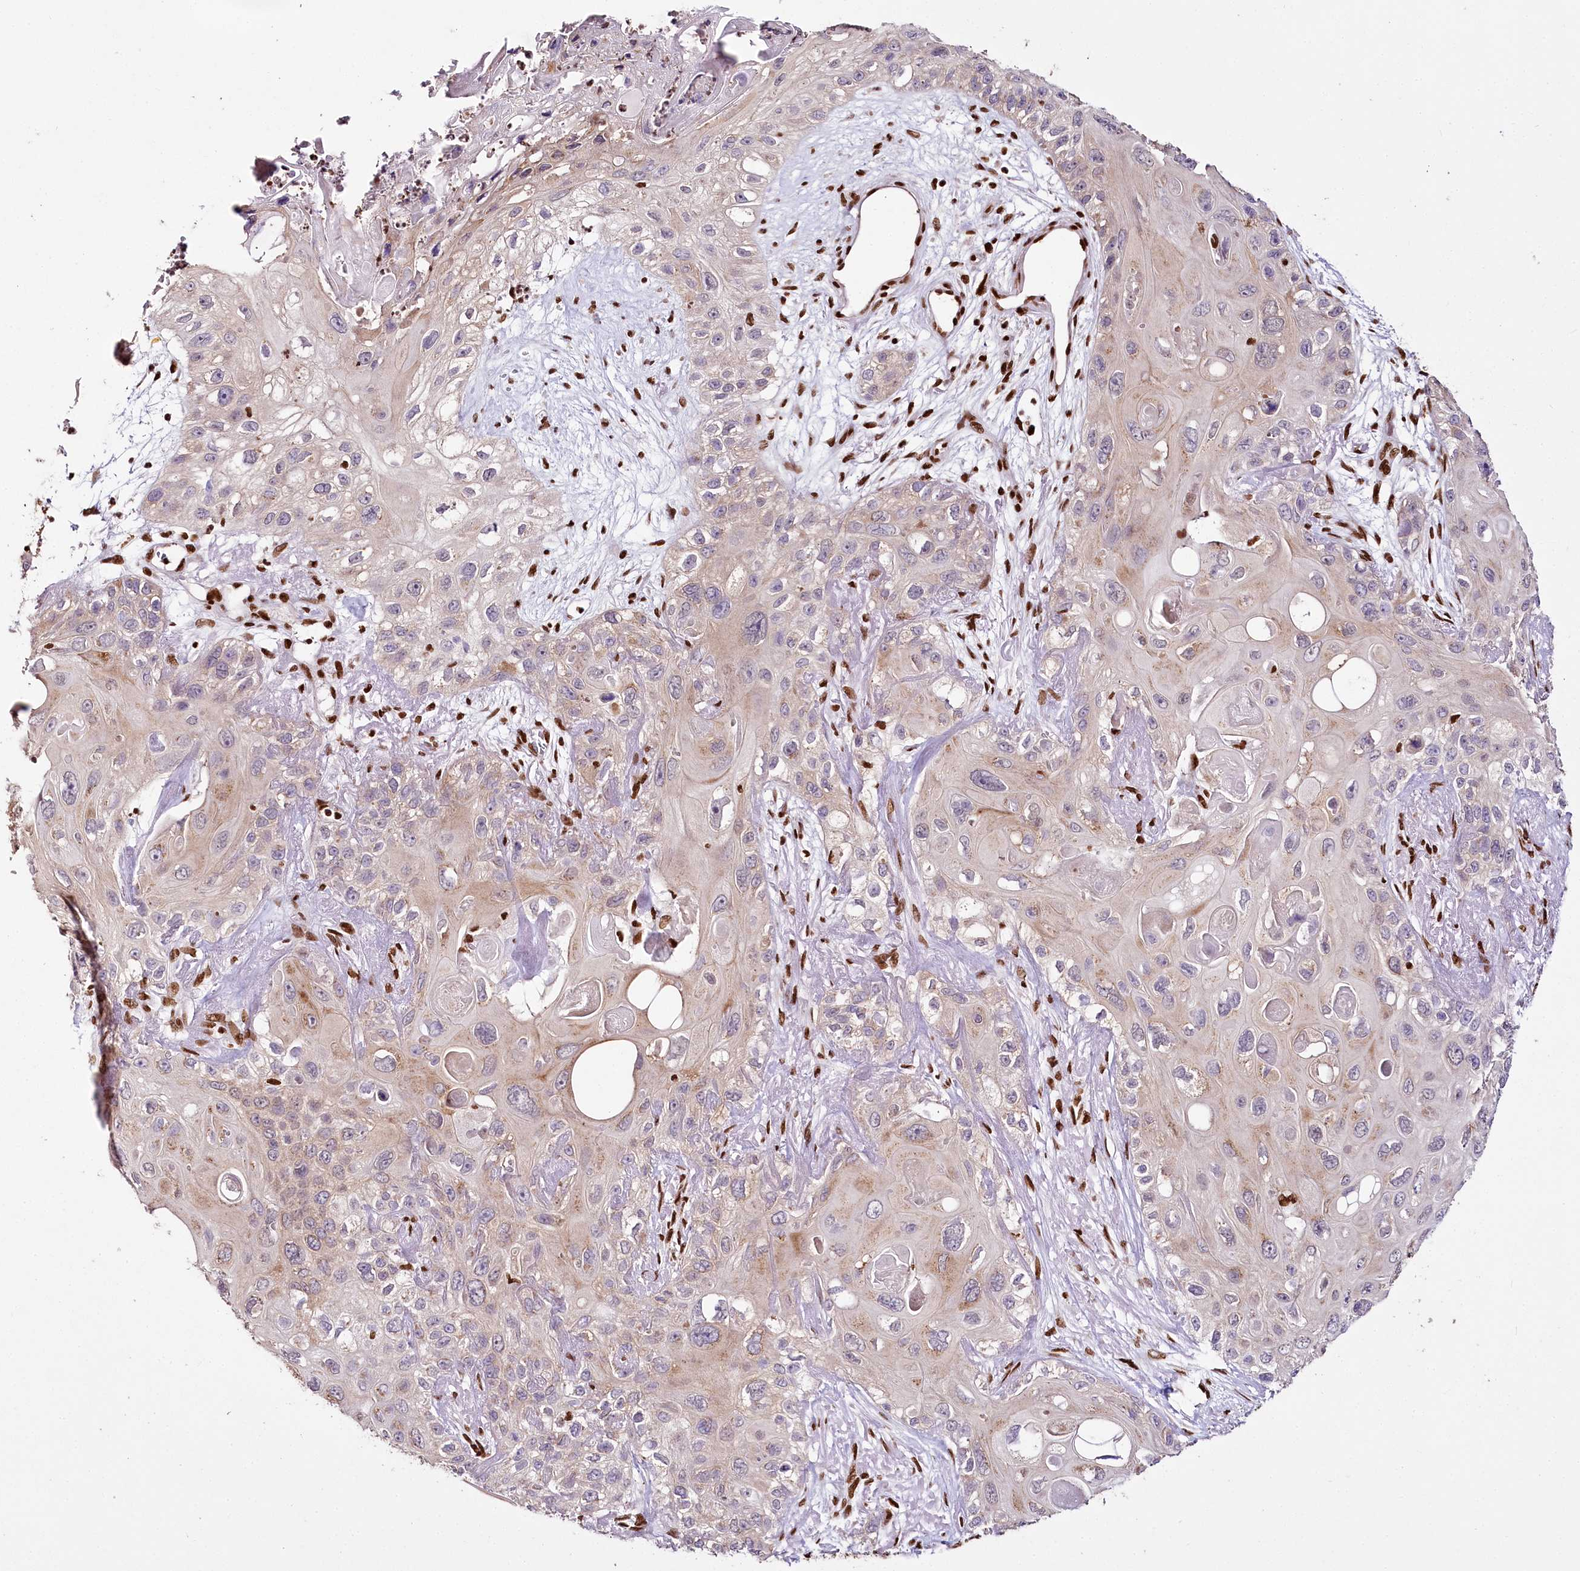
{"staining": {"intensity": "moderate", "quantity": "<25%", "location": "cytoplasmic/membranous"}, "tissue": "skin cancer", "cell_type": "Tumor cells", "image_type": "cancer", "snomed": [{"axis": "morphology", "description": "Normal tissue, NOS"}, {"axis": "morphology", "description": "Squamous cell carcinoma, NOS"}, {"axis": "topography", "description": "Skin"}], "caption": "Tumor cells reveal low levels of moderate cytoplasmic/membranous positivity in about <25% of cells in human skin cancer. The staining was performed using DAB, with brown indicating positive protein expression. Nuclei are stained blue with hematoxylin.", "gene": "SMARCE1", "patient": {"sex": "male", "age": 72}}